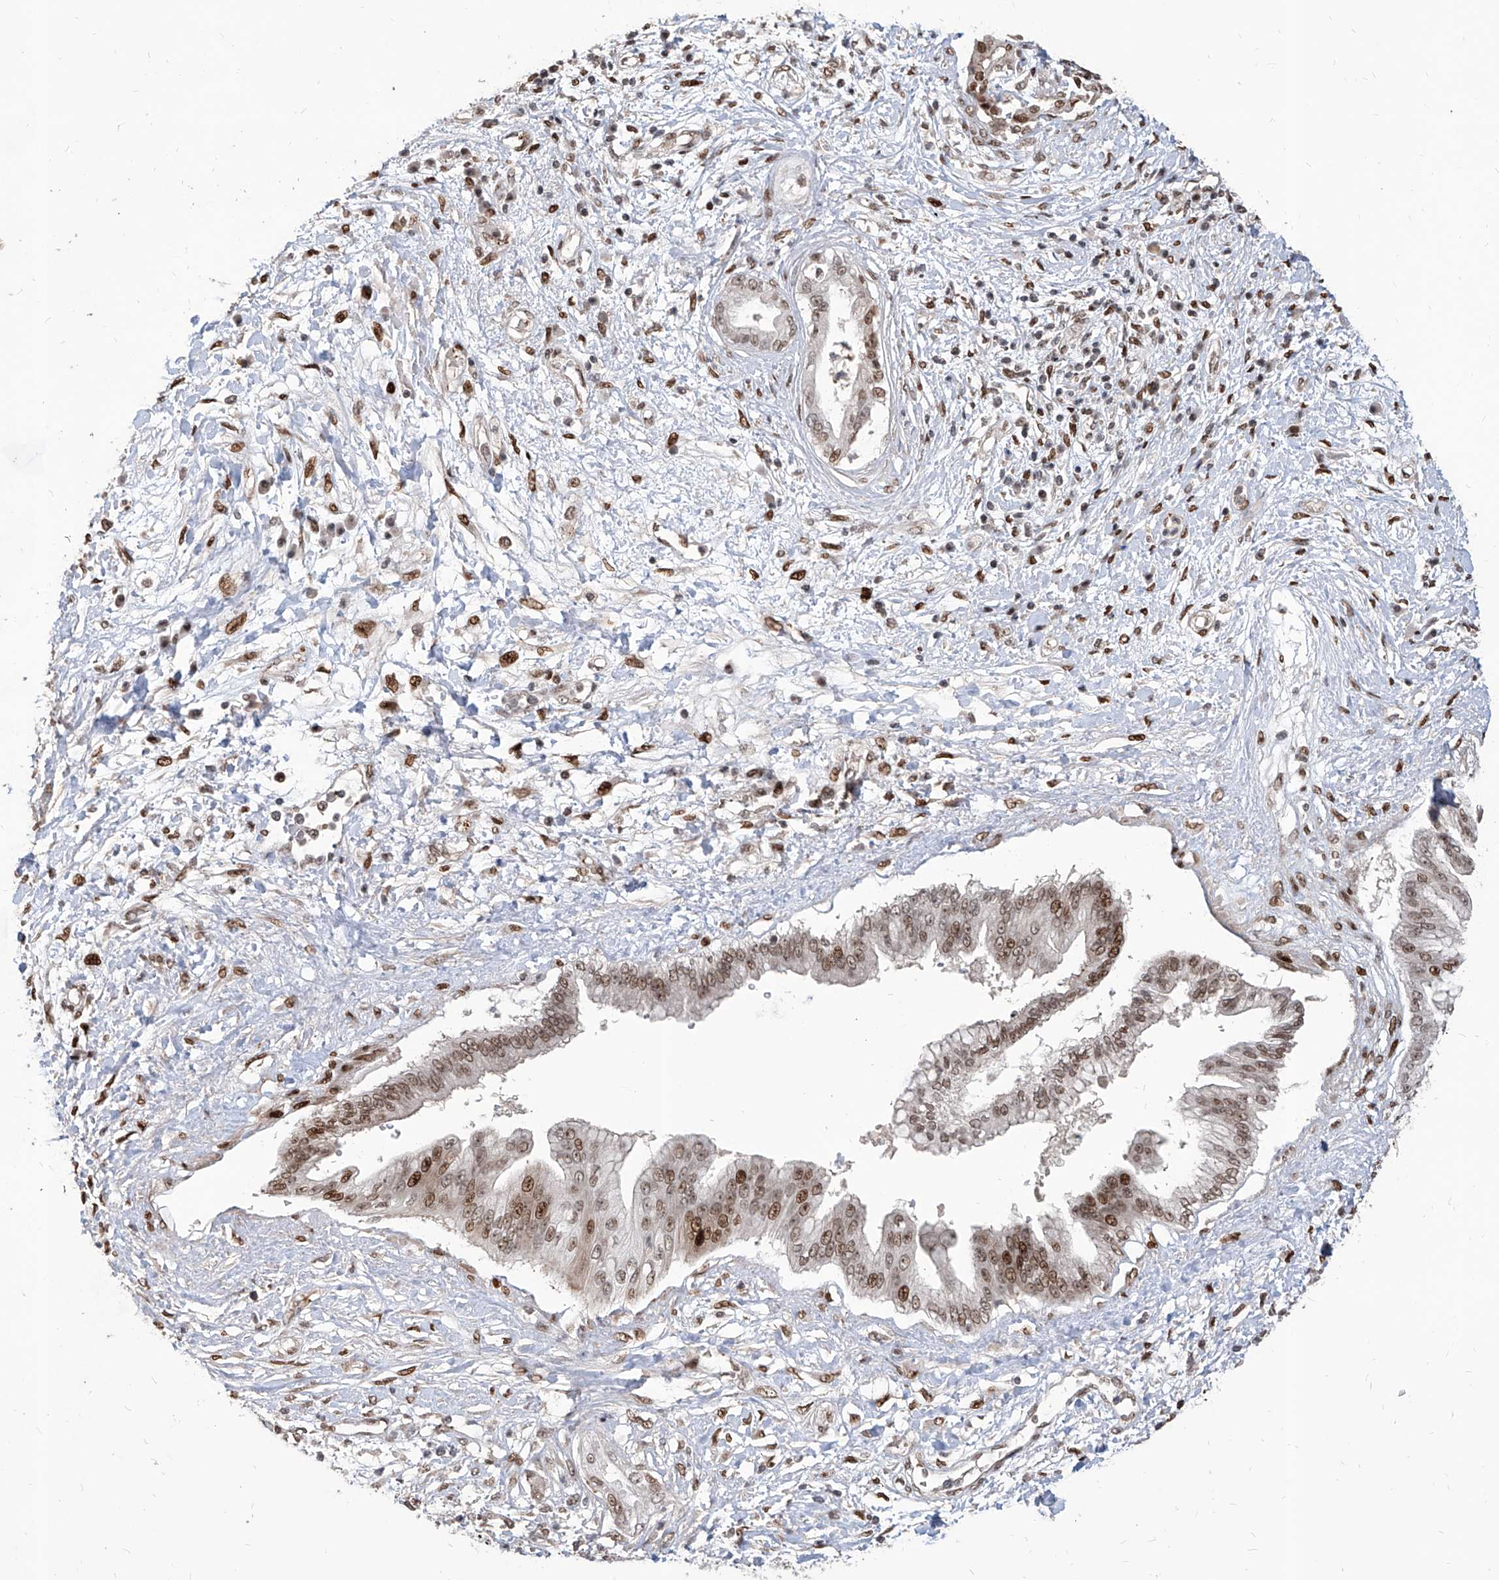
{"staining": {"intensity": "moderate", "quantity": ">75%", "location": "nuclear"}, "tissue": "pancreatic cancer", "cell_type": "Tumor cells", "image_type": "cancer", "snomed": [{"axis": "morphology", "description": "Adenocarcinoma, NOS"}, {"axis": "topography", "description": "Pancreas"}], "caption": "Tumor cells show medium levels of moderate nuclear staining in approximately >75% of cells in adenocarcinoma (pancreatic). The protein of interest is shown in brown color, while the nuclei are stained blue.", "gene": "IRF2", "patient": {"sex": "female", "age": 56}}